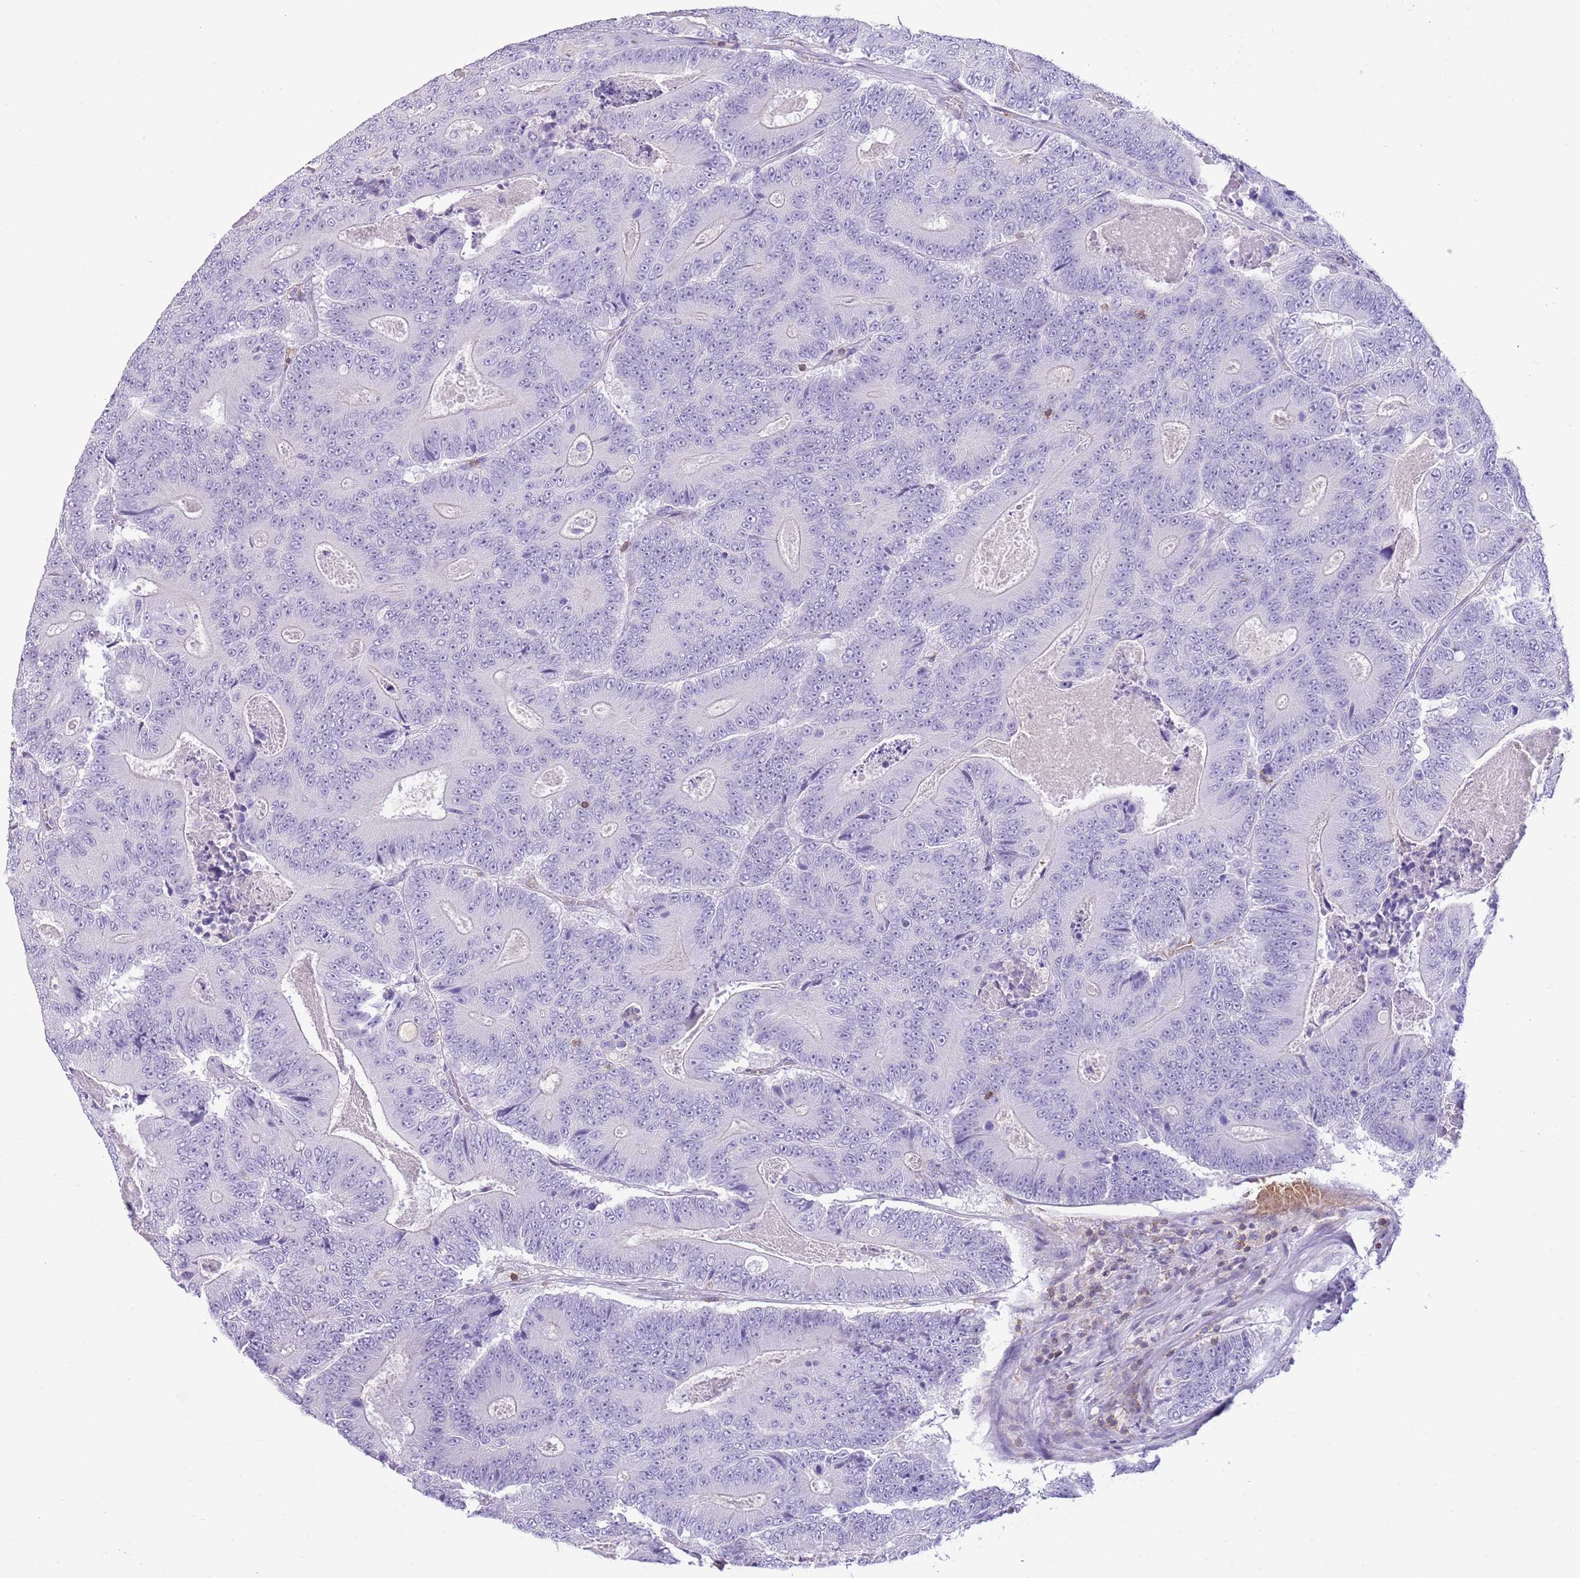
{"staining": {"intensity": "negative", "quantity": "none", "location": "none"}, "tissue": "colorectal cancer", "cell_type": "Tumor cells", "image_type": "cancer", "snomed": [{"axis": "morphology", "description": "Adenocarcinoma, NOS"}, {"axis": "topography", "description": "Colon"}], "caption": "The photomicrograph displays no staining of tumor cells in colorectal cancer (adenocarcinoma). (Brightfield microscopy of DAB (3,3'-diaminobenzidine) immunohistochemistry (IHC) at high magnification).", "gene": "OR4Q3", "patient": {"sex": "male", "age": 83}}